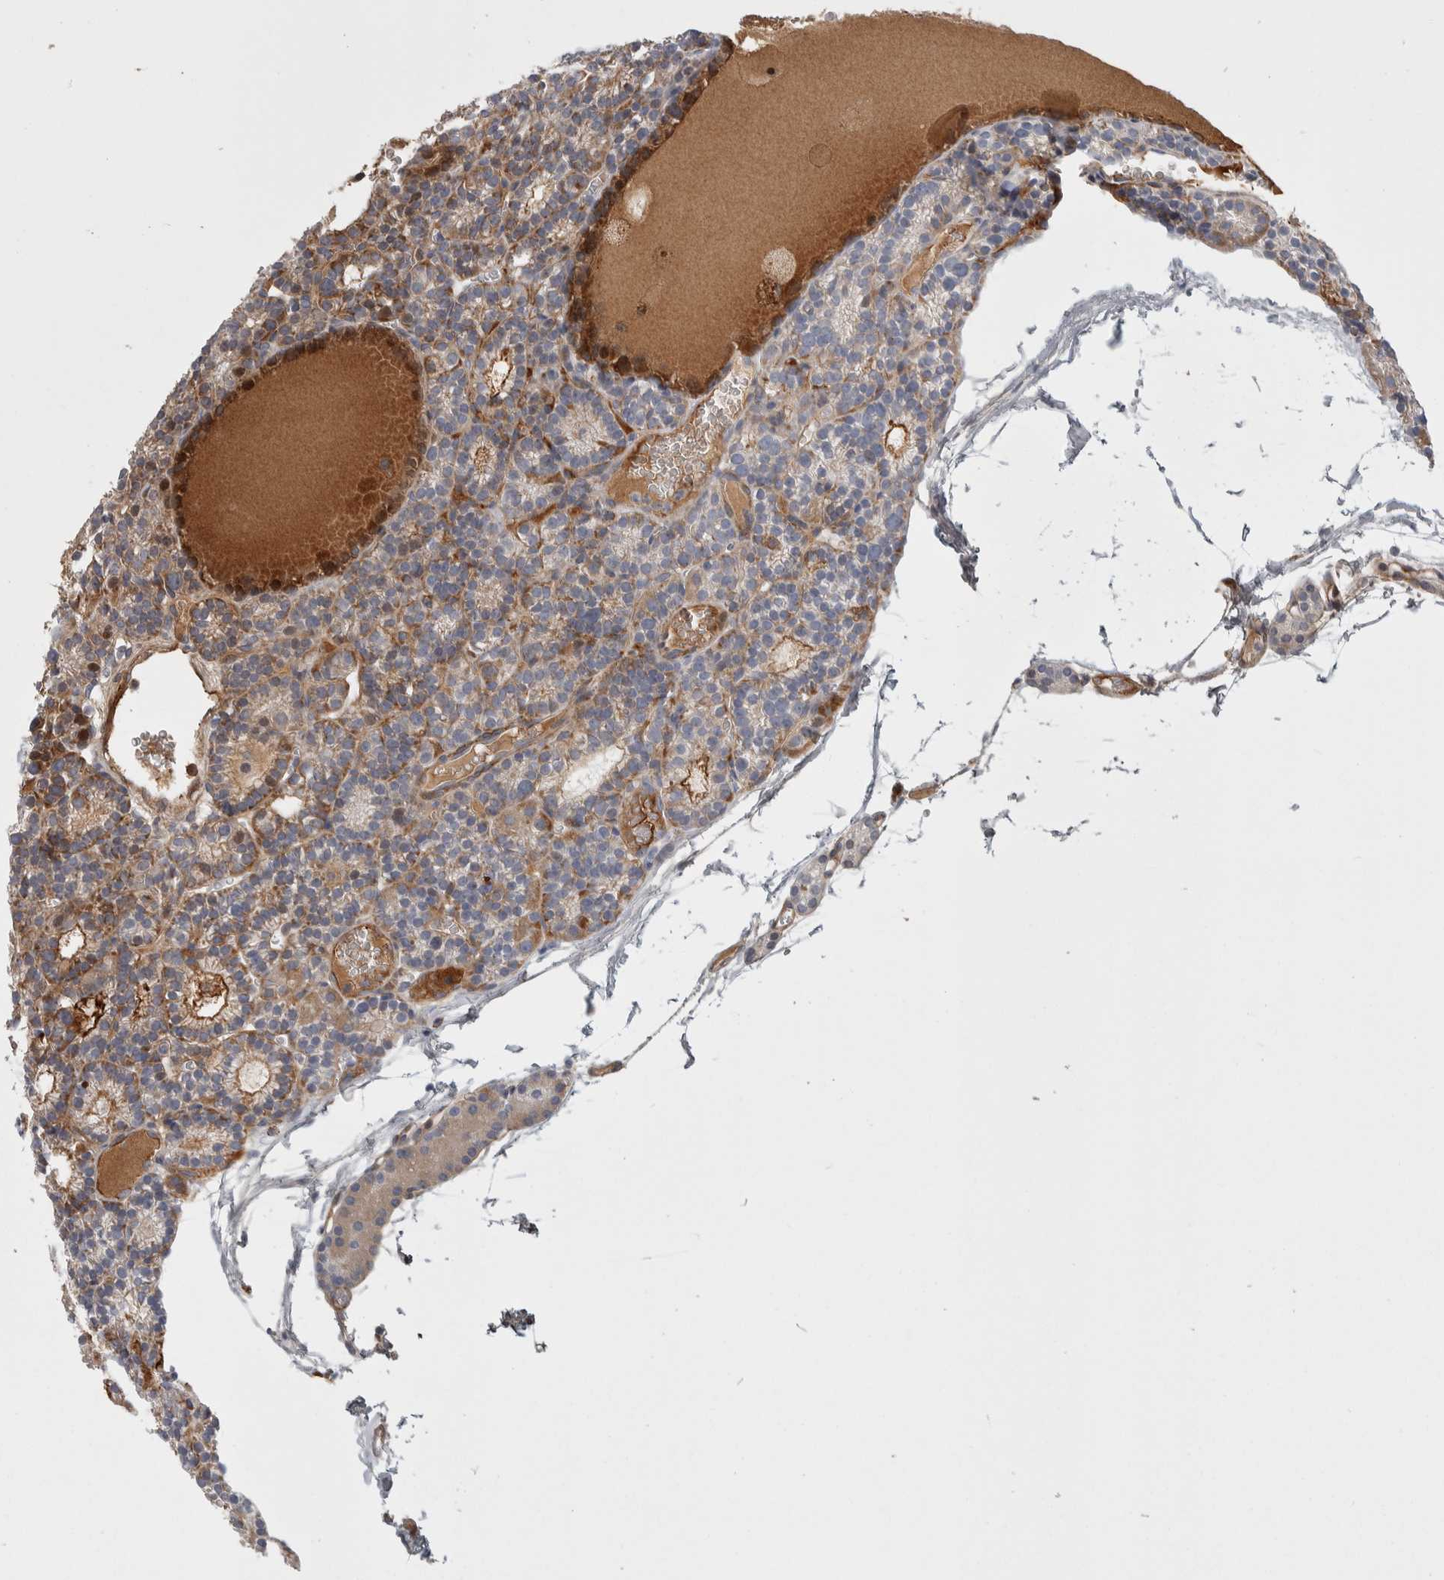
{"staining": {"intensity": "weak", "quantity": ">75%", "location": "cytoplasmic/membranous"}, "tissue": "parathyroid gland", "cell_type": "Glandular cells", "image_type": "normal", "snomed": [{"axis": "morphology", "description": "Normal tissue, NOS"}, {"axis": "morphology", "description": "Adenoma, NOS"}, {"axis": "topography", "description": "Parathyroid gland"}], "caption": "Protein positivity by immunohistochemistry displays weak cytoplasmic/membranous expression in about >75% of glandular cells in unremarkable parathyroid gland. The staining was performed using DAB (3,3'-diaminobenzidine) to visualize the protein expression in brown, while the nuclei were stained in blue with hematoxylin (Magnification: 20x).", "gene": "PSMG3", "patient": {"sex": "female", "age": 58}}